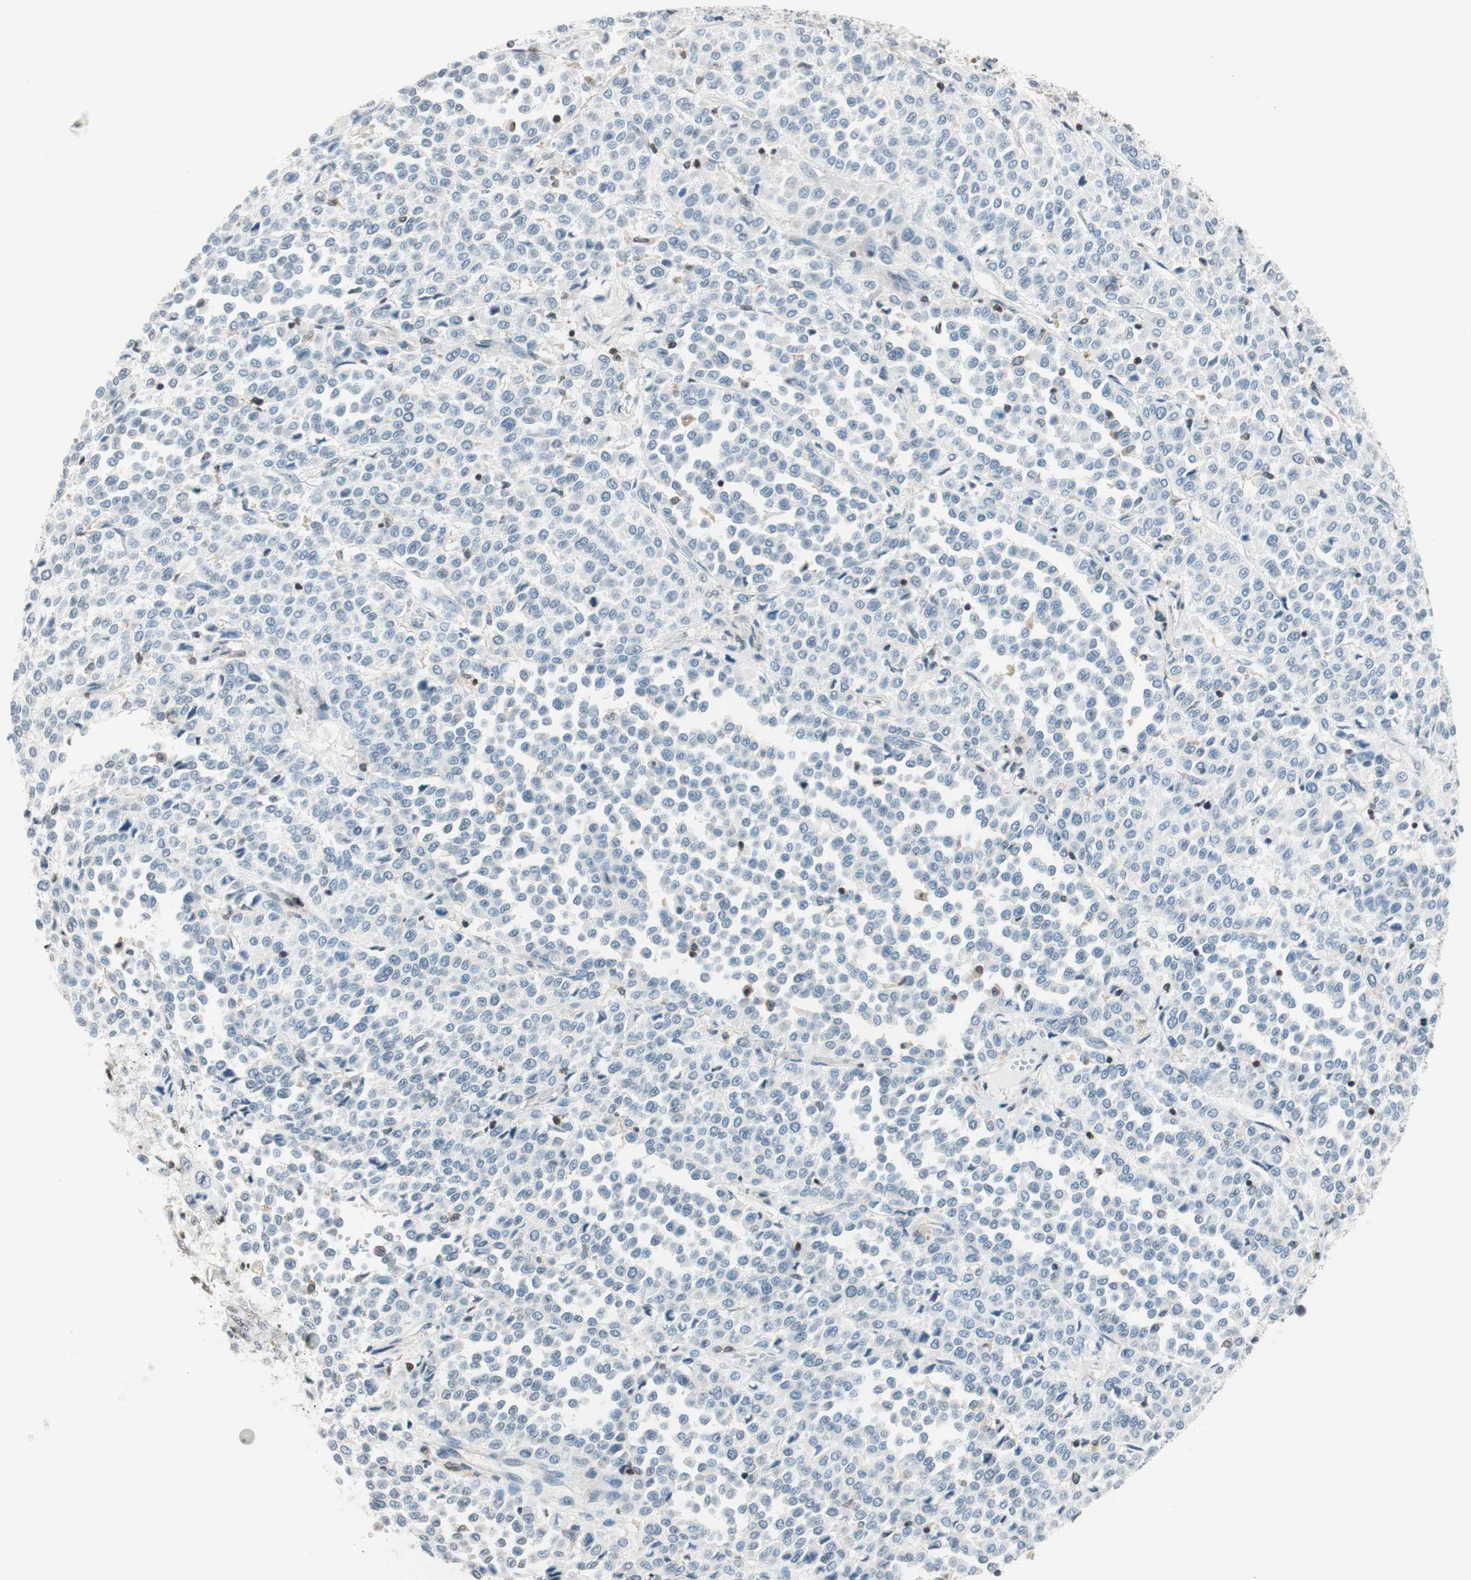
{"staining": {"intensity": "negative", "quantity": "none", "location": "none"}, "tissue": "melanoma", "cell_type": "Tumor cells", "image_type": "cancer", "snomed": [{"axis": "morphology", "description": "Malignant melanoma, Metastatic site"}, {"axis": "topography", "description": "Pancreas"}], "caption": "Human malignant melanoma (metastatic site) stained for a protein using immunohistochemistry (IHC) reveals no staining in tumor cells.", "gene": "WIPF1", "patient": {"sex": "female", "age": 30}}